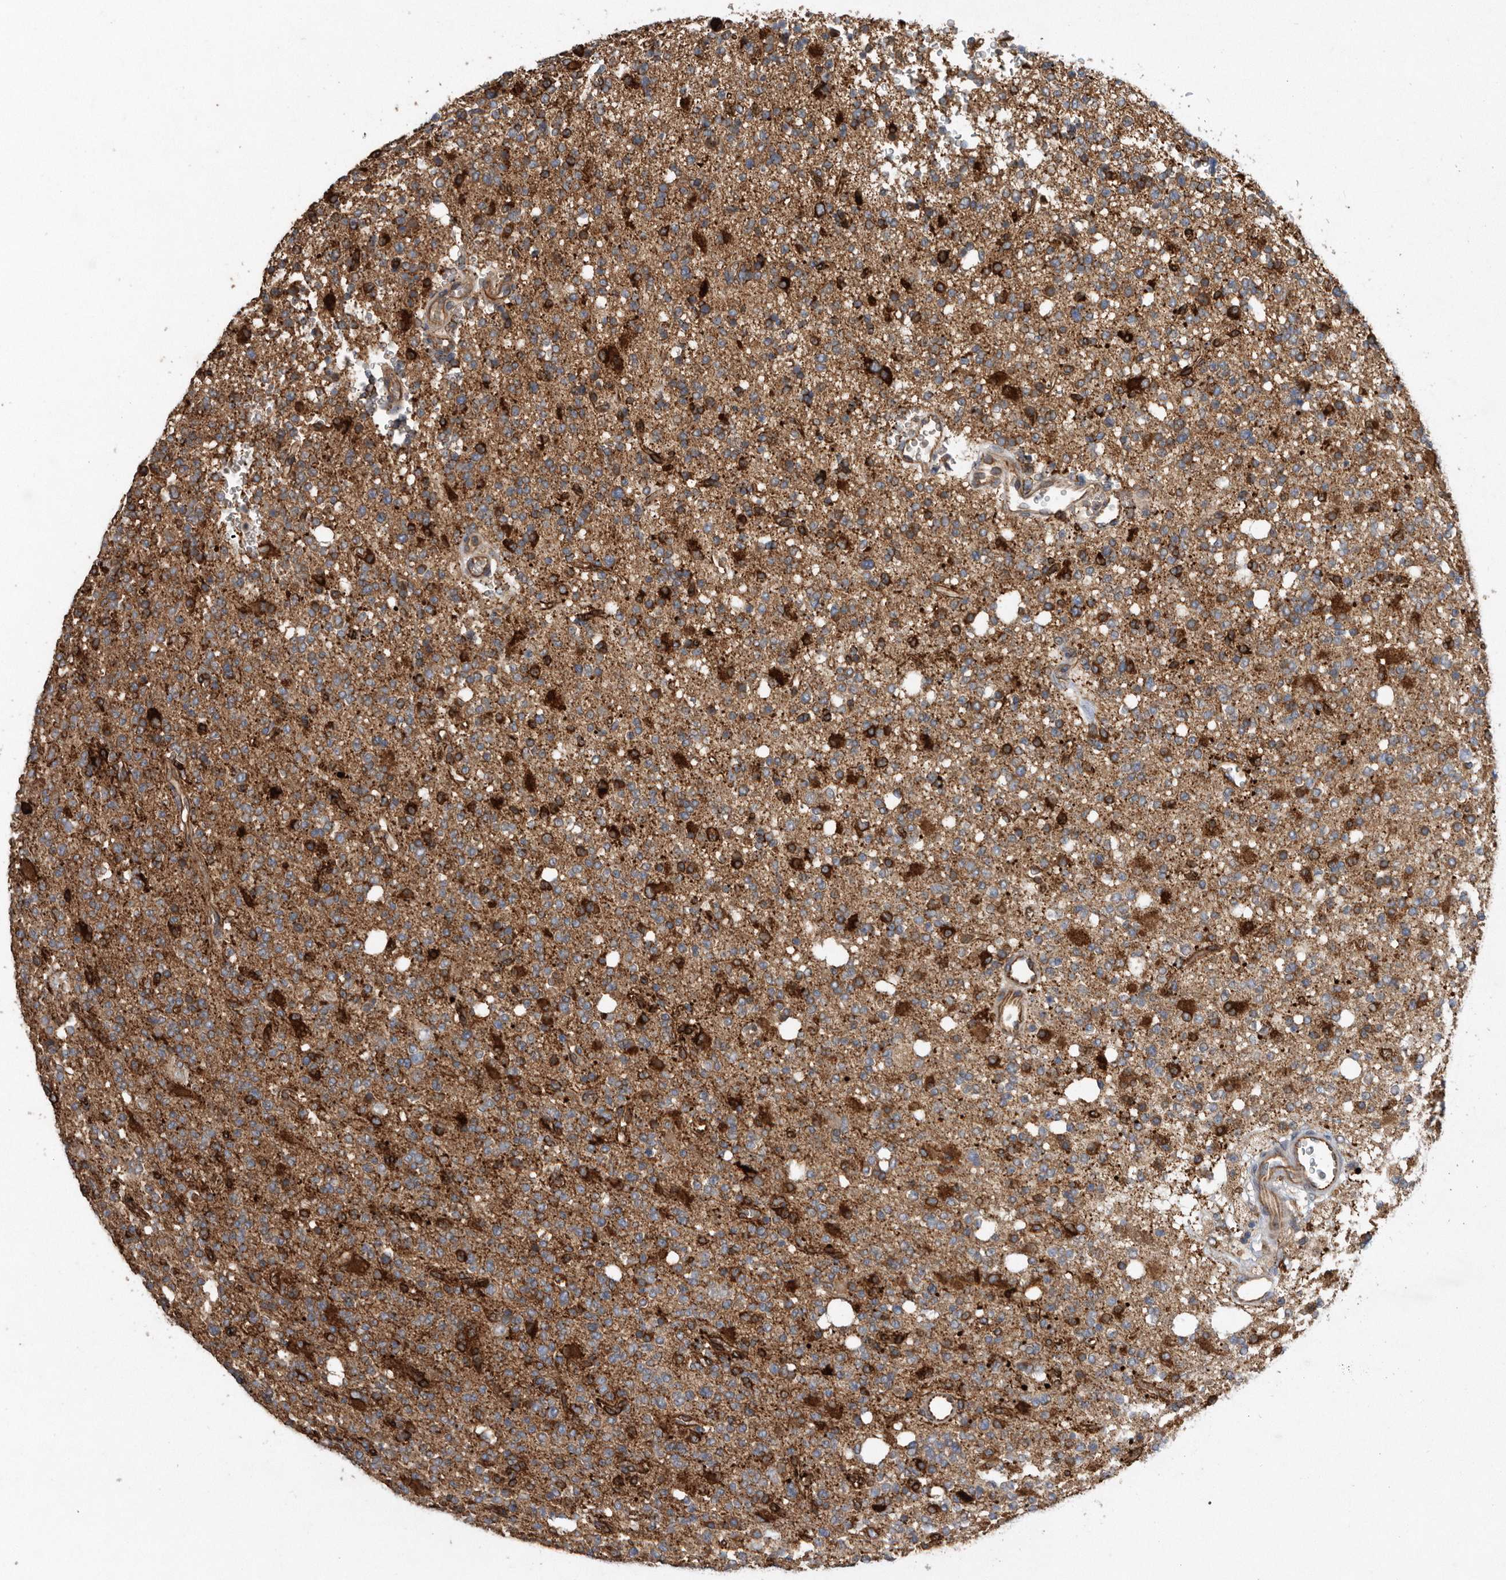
{"staining": {"intensity": "strong", "quantity": "25%-75%", "location": "cytoplasmic/membranous"}, "tissue": "glioma", "cell_type": "Tumor cells", "image_type": "cancer", "snomed": [{"axis": "morphology", "description": "Glioma, malignant, High grade"}, {"axis": "topography", "description": "Brain"}], "caption": "Tumor cells exhibit strong cytoplasmic/membranous positivity in approximately 25%-75% of cells in glioma. (DAB IHC with brightfield microscopy, high magnification).", "gene": "PON2", "patient": {"sex": "female", "age": 62}}